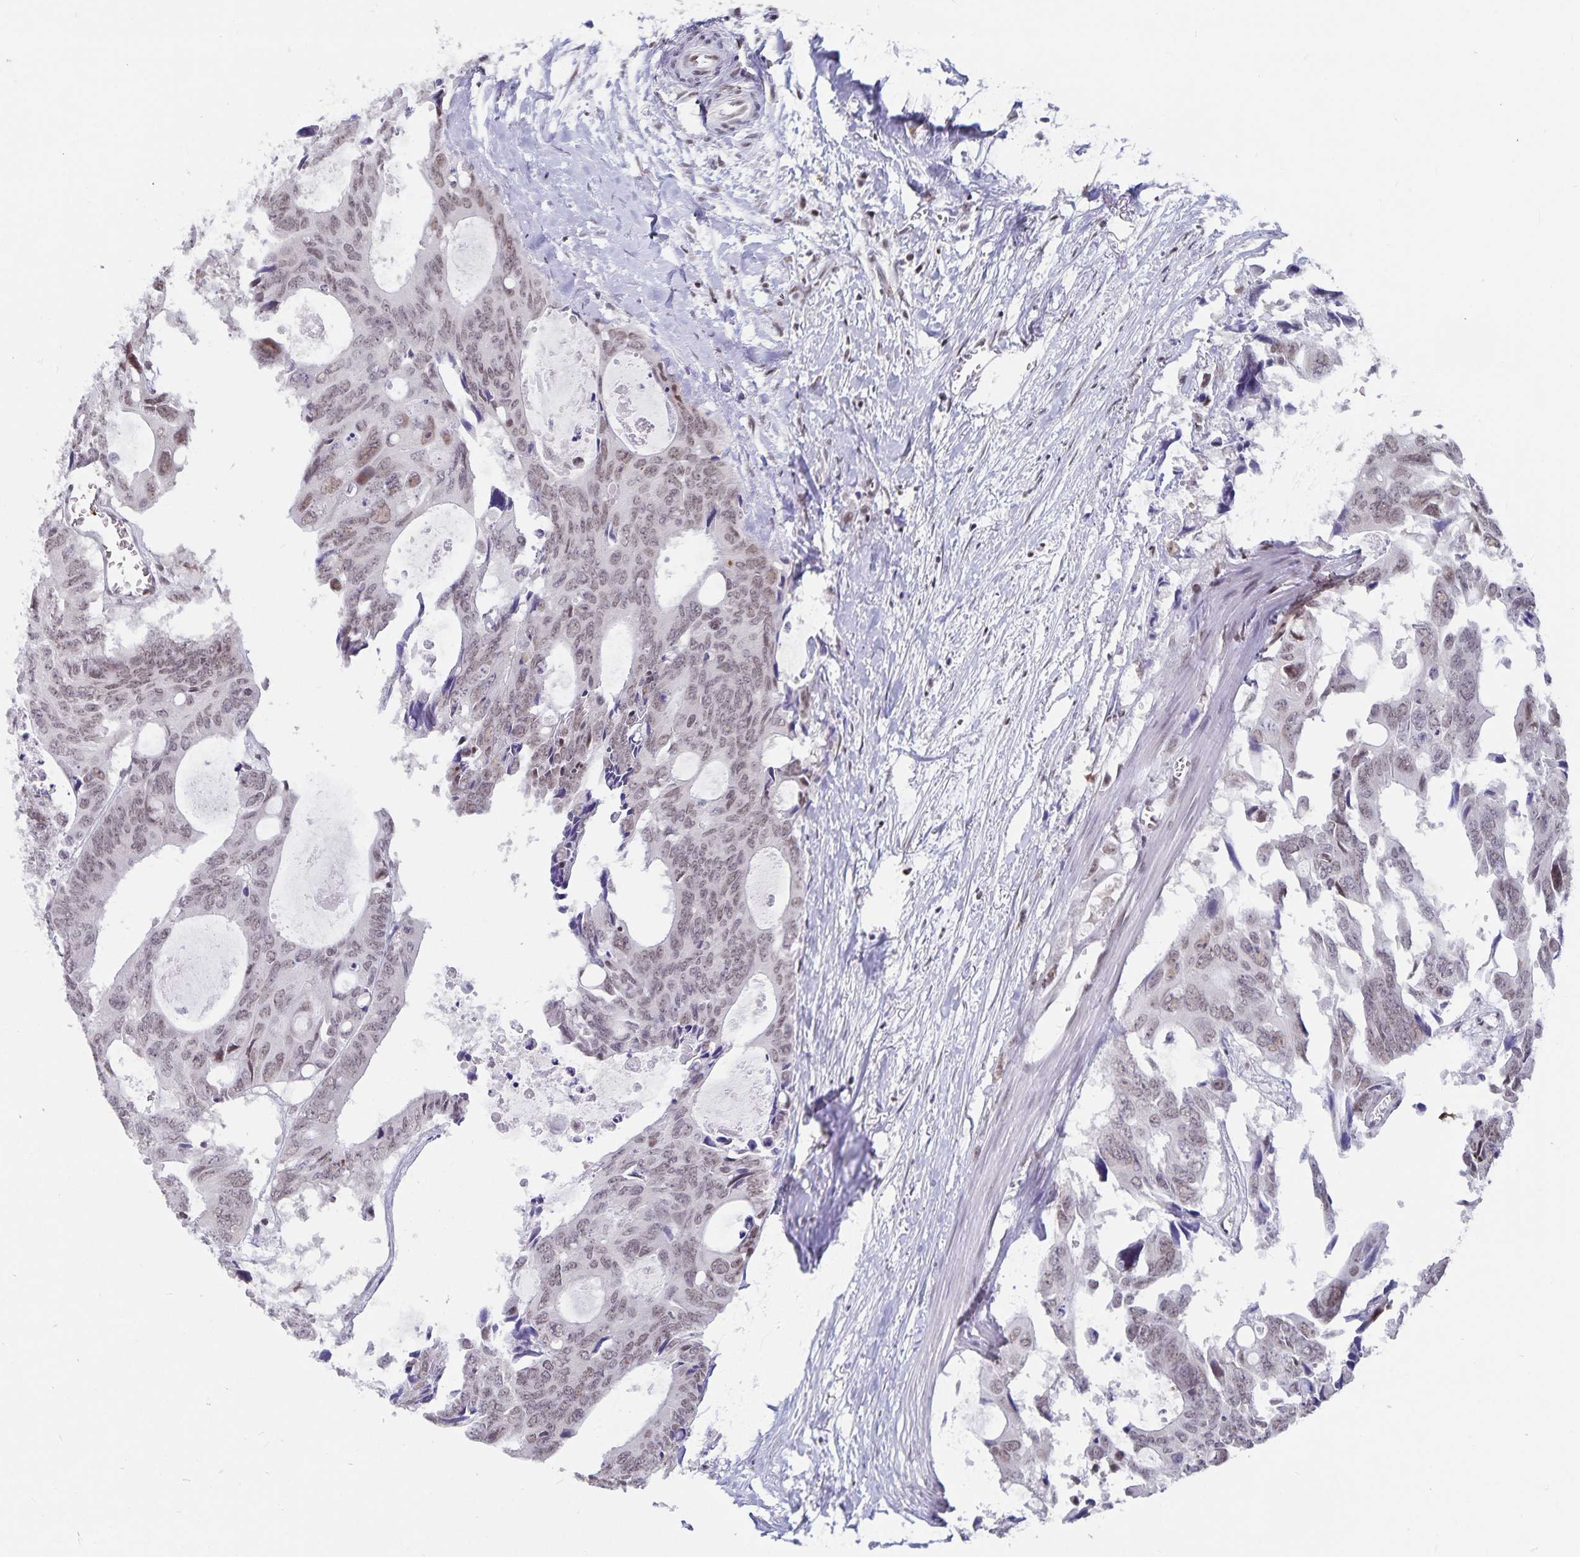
{"staining": {"intensity": "weak", "quantity": ">75%", "location": "nuclear"}, "tissue": "colorectal cancer", "cell_type": "Tumor cells", "image_type": "cancer", "snomed": [{"axis": "morphology", "description": "Adenocarcinoma, NOS"}, {"axis": "topography", "description": "Rectum"}], "caption": "Immunohistochemistry (DAB) staining of colorectal adenocarcinoma demonstrates weak nuclear protein positivity in approximately >75% of tumor cells. (DAB IHC, brown staining for protein, blue staining for nuclei).", "gene": "PBX2", "patient": {"sex": "male", "age": 76}}